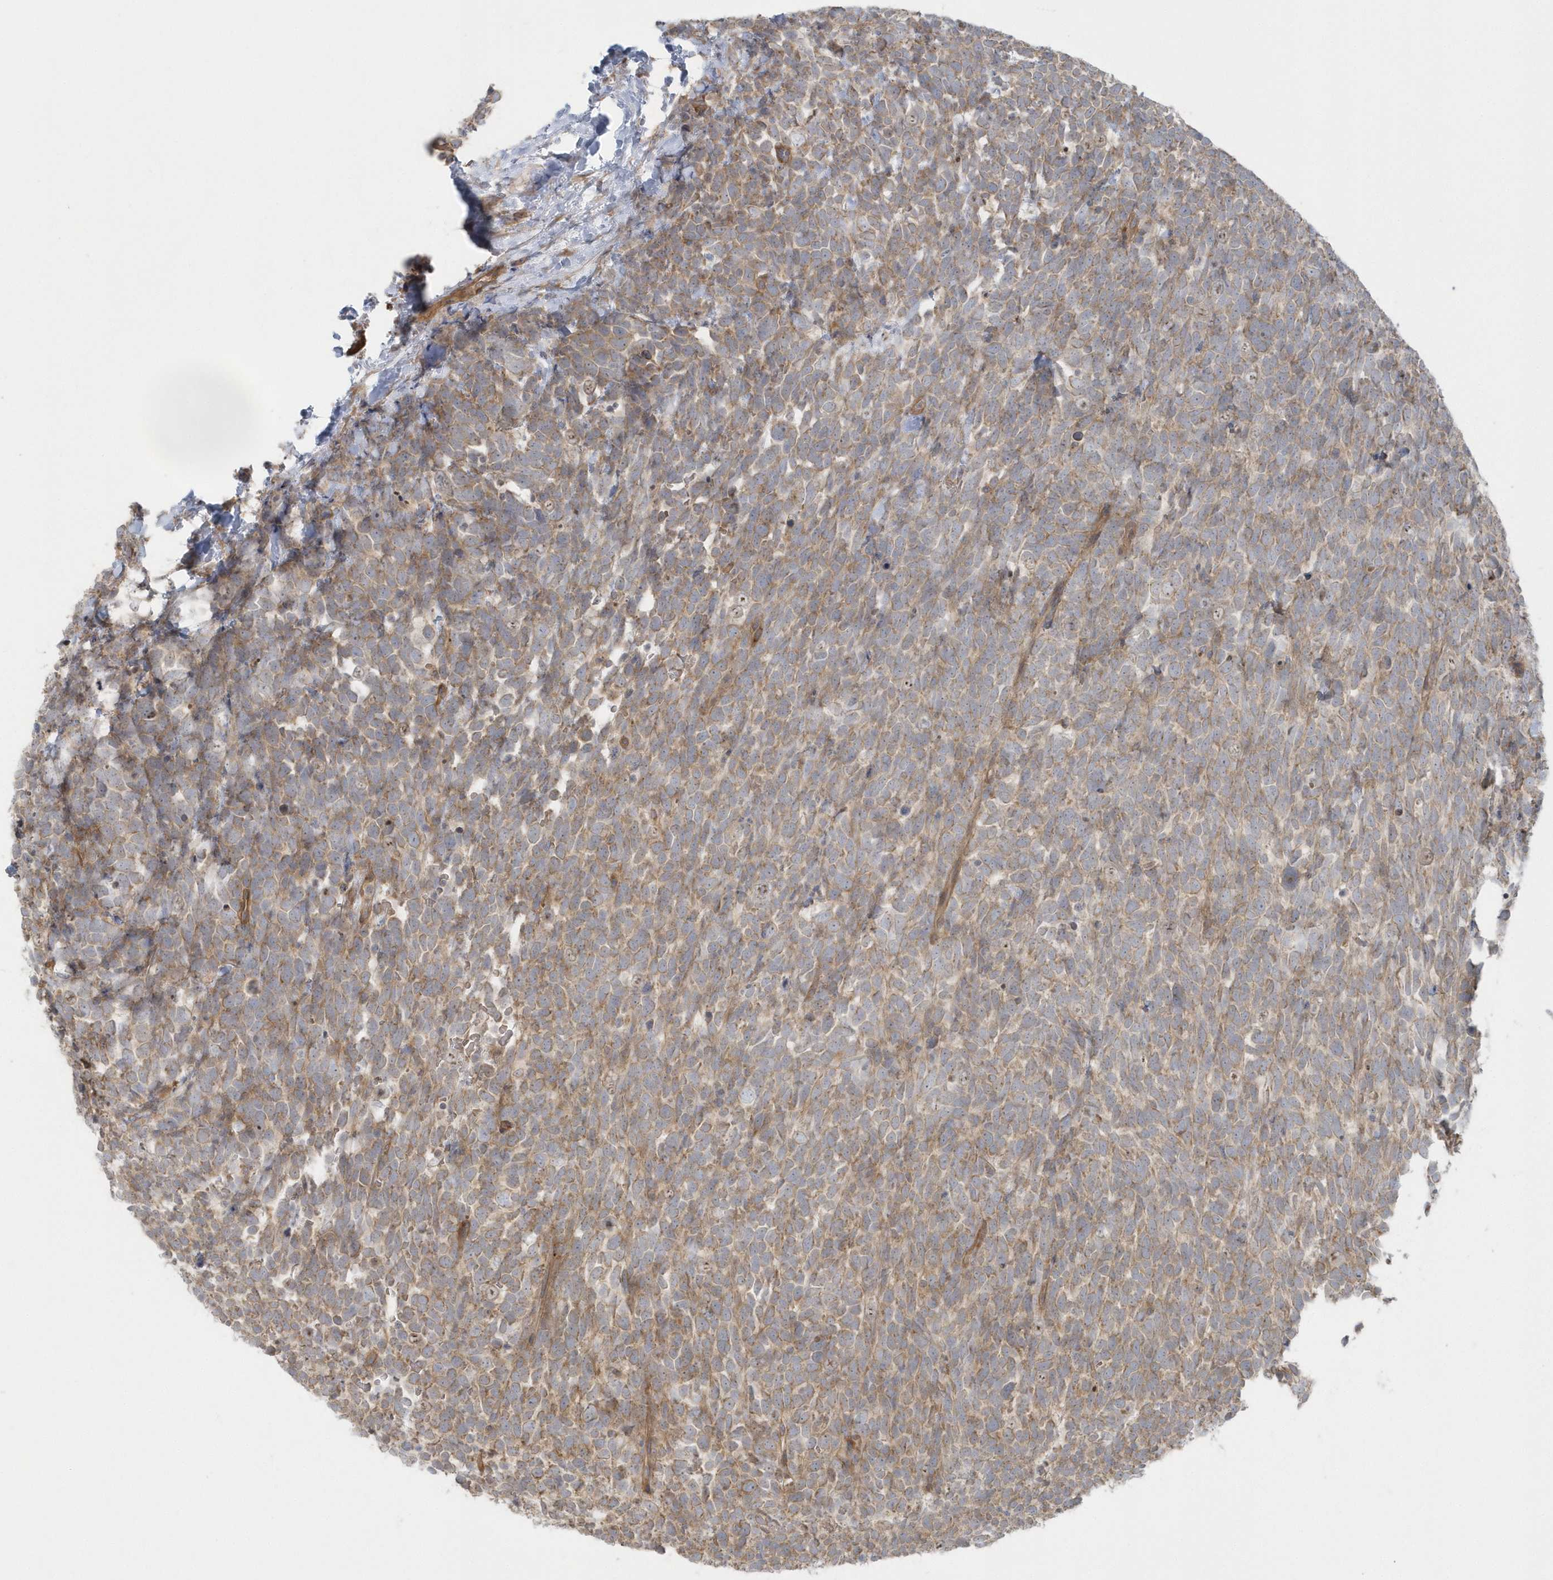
{"staining": {"intensity": "moderate", "quantity": "<25%", "location": "cytoplasmic/membranous"}, "tissue": "urothelial cancer", "cell_type": "Tumor cells", "image_type": "cancer", "snomed": [{"axis": "morphology", "description": "Urothelial carcinoma, High grade"}, {"axis": "topography", "description": "Urinary bladder"}], "caption": "Protein analysis of urothelial cancer tissue exhibits moderate cytoplasmic/membranous positivity in about <25% of tumor cells. (DAB IHC, brown staining for protein, blue staining for nuclei).", "gene": "ACTR1A", "patient": {"sex": "female", "age": 82}}